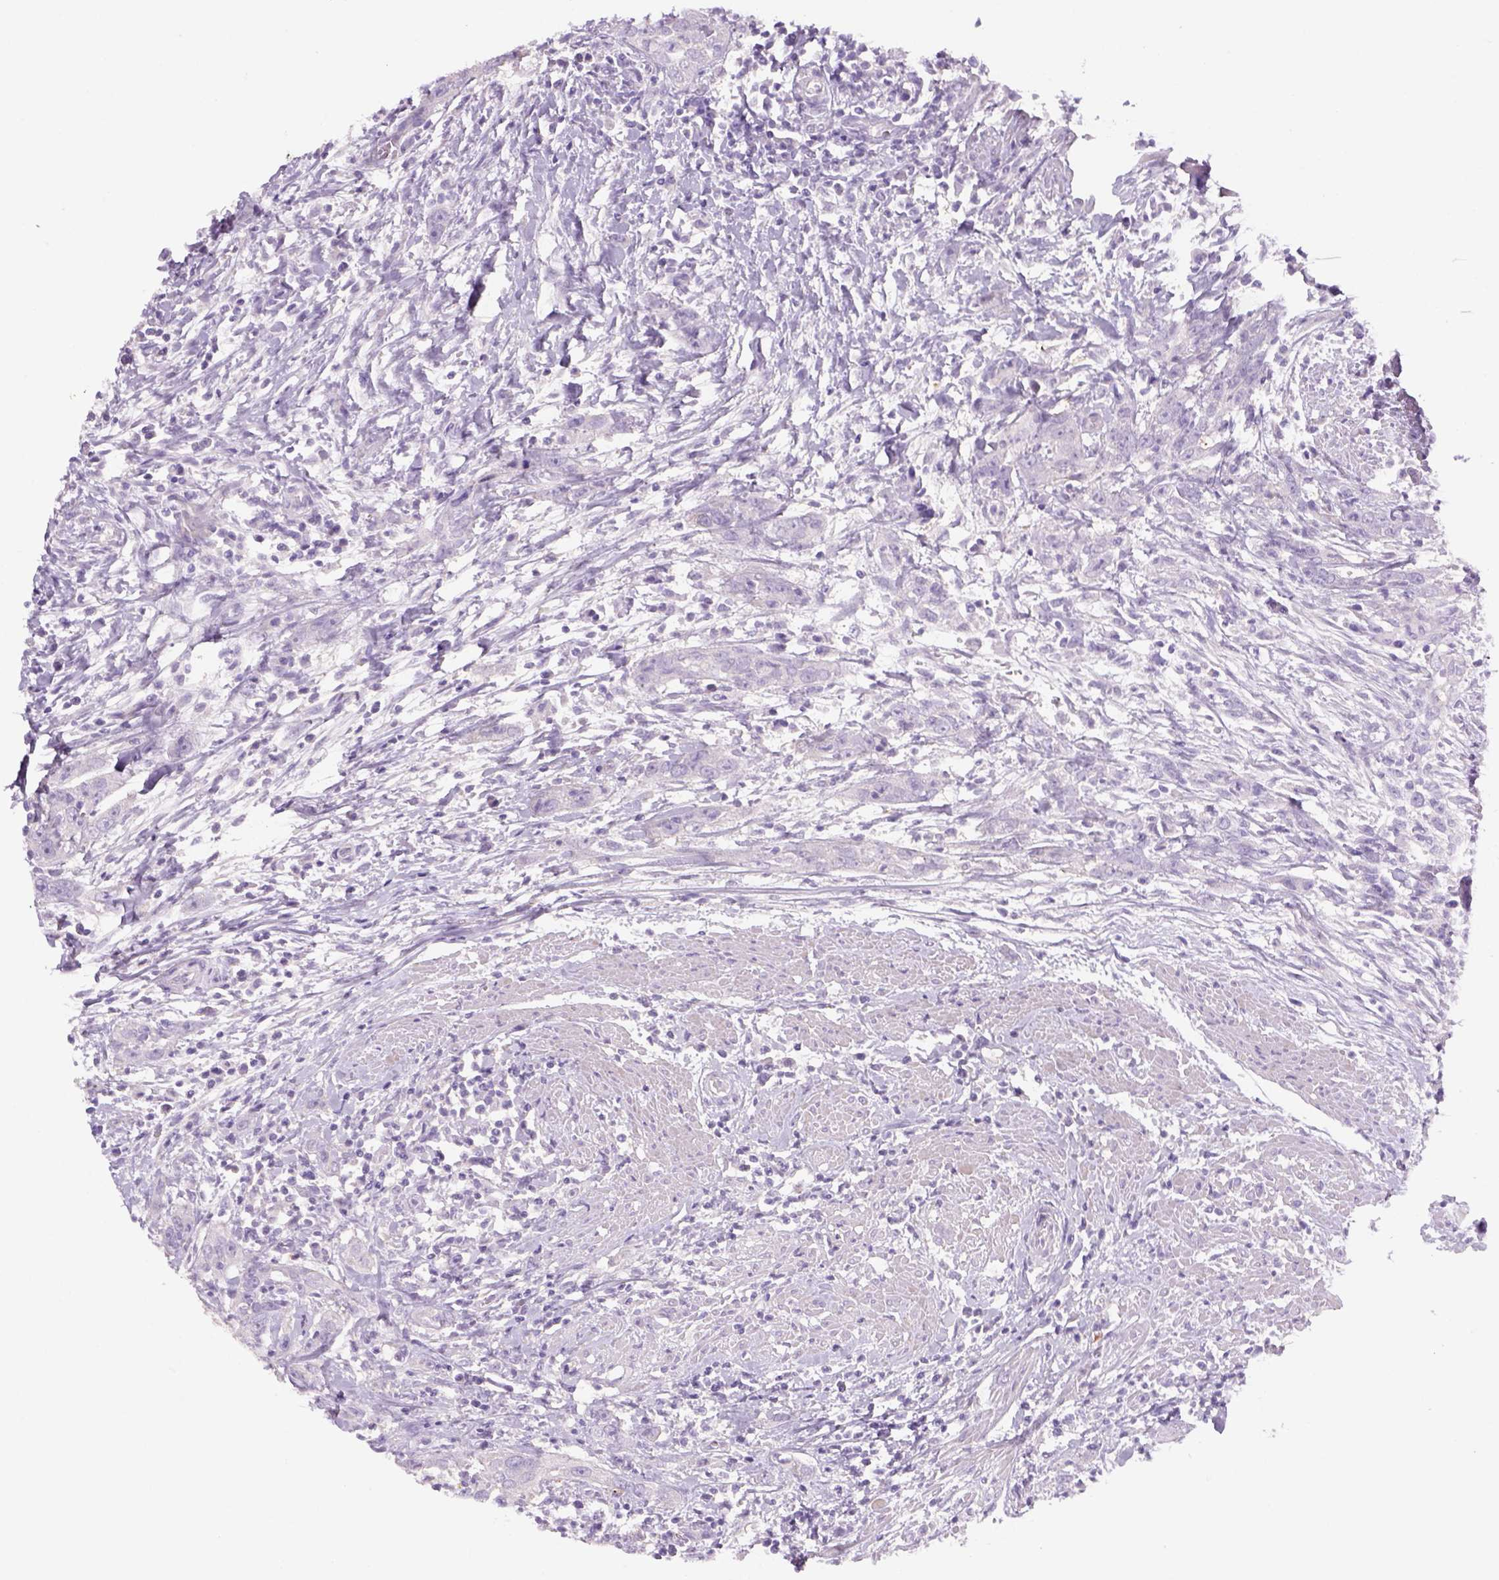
{"staining": {"intensity": "negative", "quantity": "none", "location": "none"}, "tissue": "urothelial cancer", "cell_type": "Tumor cells", "image_type": "cancer", "snomed": [{"axis": "morphology", "description": "Urothelial carcinoma, High grade"}, {"axis": "topography", "description": "Urinary bladder"}], "caption": "A photomicrograph of urothelial cancer stained for a protein reveals no brown staining in tumor cells.", "gene": "ADGRV1", "patient": {"sex": "male", "age": 83}}